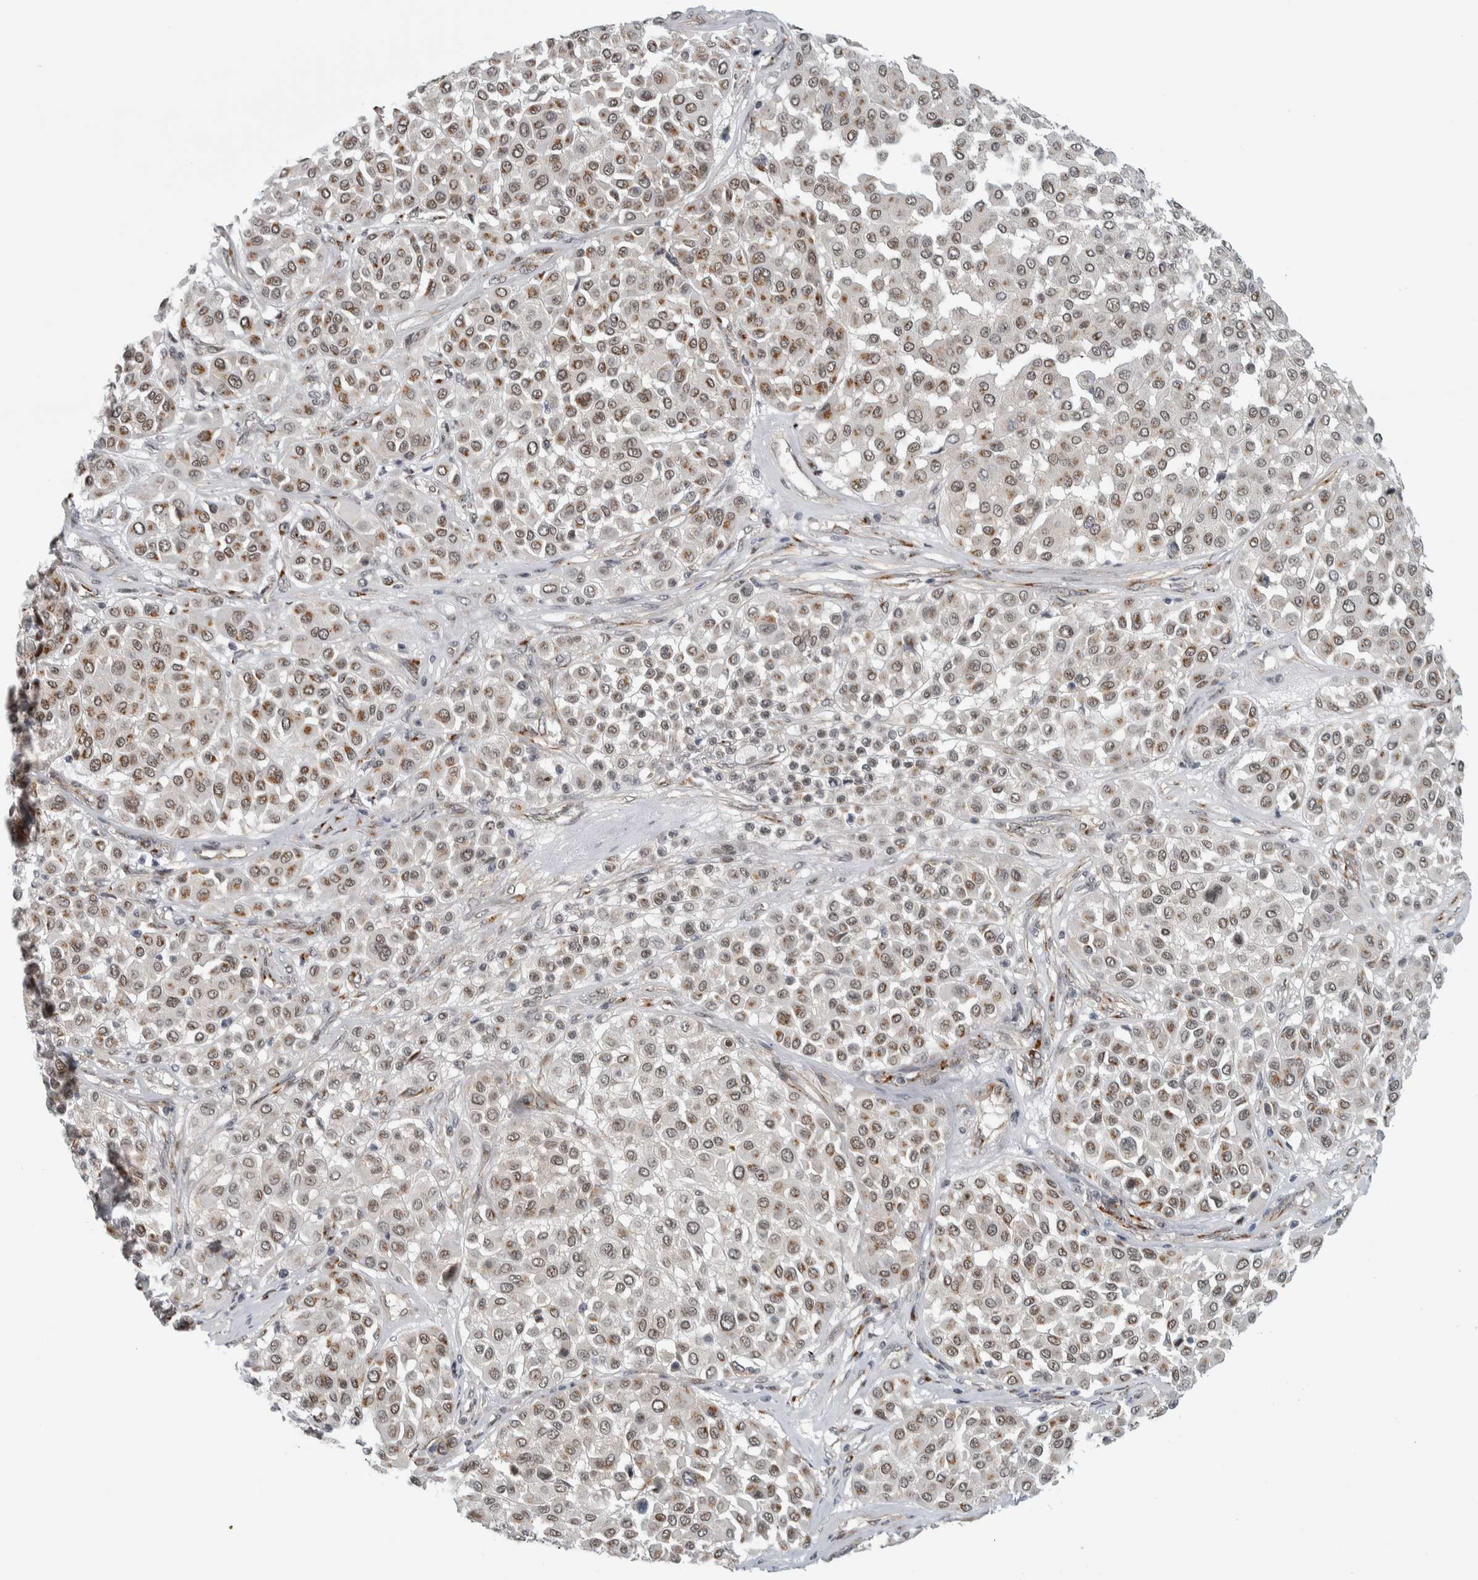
{"staining": {"intensity": "moderate", "quantity": "25%-75%", "location": "cytoplasmic/membranous,nuclear"}, "tissue": "melanoma", "cell_type": "Tumor cells", "image_type": "cancer", "snomed": [{"axis": "morphology", "description": "Malignant melanoma, Metastatic site"}, {"axis": "topography", "description": "Soft tissue"}], "caption": "Melanoma was stained to show a protein in brown. There is medium levels of moderate cytoplasmic/membranous and nuclear expression in approximately 25%-75% of tumor cells.", "gene": "ZMYND8", "patient": {"sex": "male", "age": 41}}